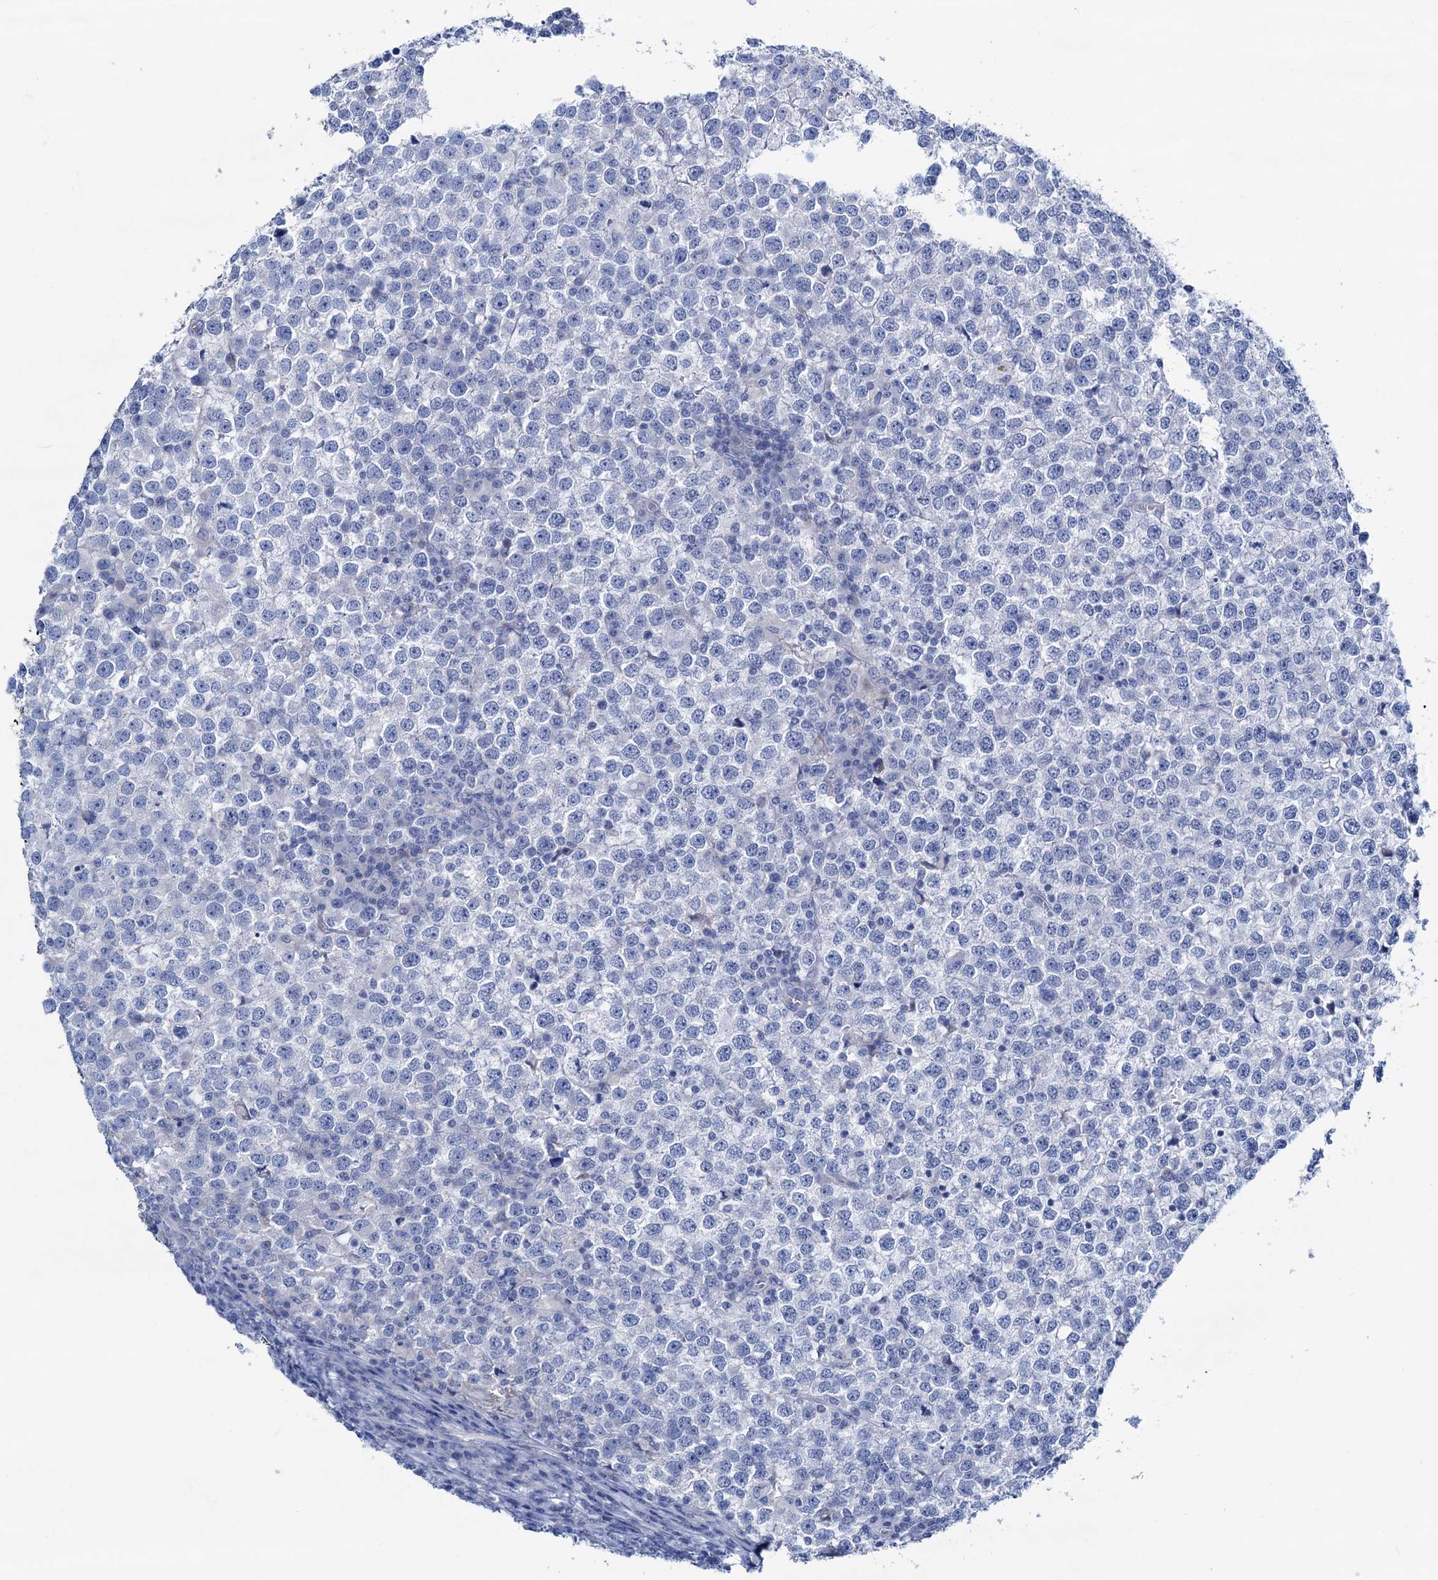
{"staining": {"intensity": "negative", "quantity": "none", "location": "none"}, "tissue": "testis cancer", "cell_type": "Tumor cells", "image_type": "cancer", "snomed": [{"axis": "morphology", "description": "Seminoma, NOS"}, {"axis": "topography", "description": "Testis"}], "caption": "High magnification brightfield microscopy of testis seminoma stained with DAB (3,3'-diaminobenzidine) (brown) and counterstained with hematoxylin (blue): tumor cells show no significant staining.", "gene": "SLC1A3", "patient": {"sex": "male", "age": 65}}